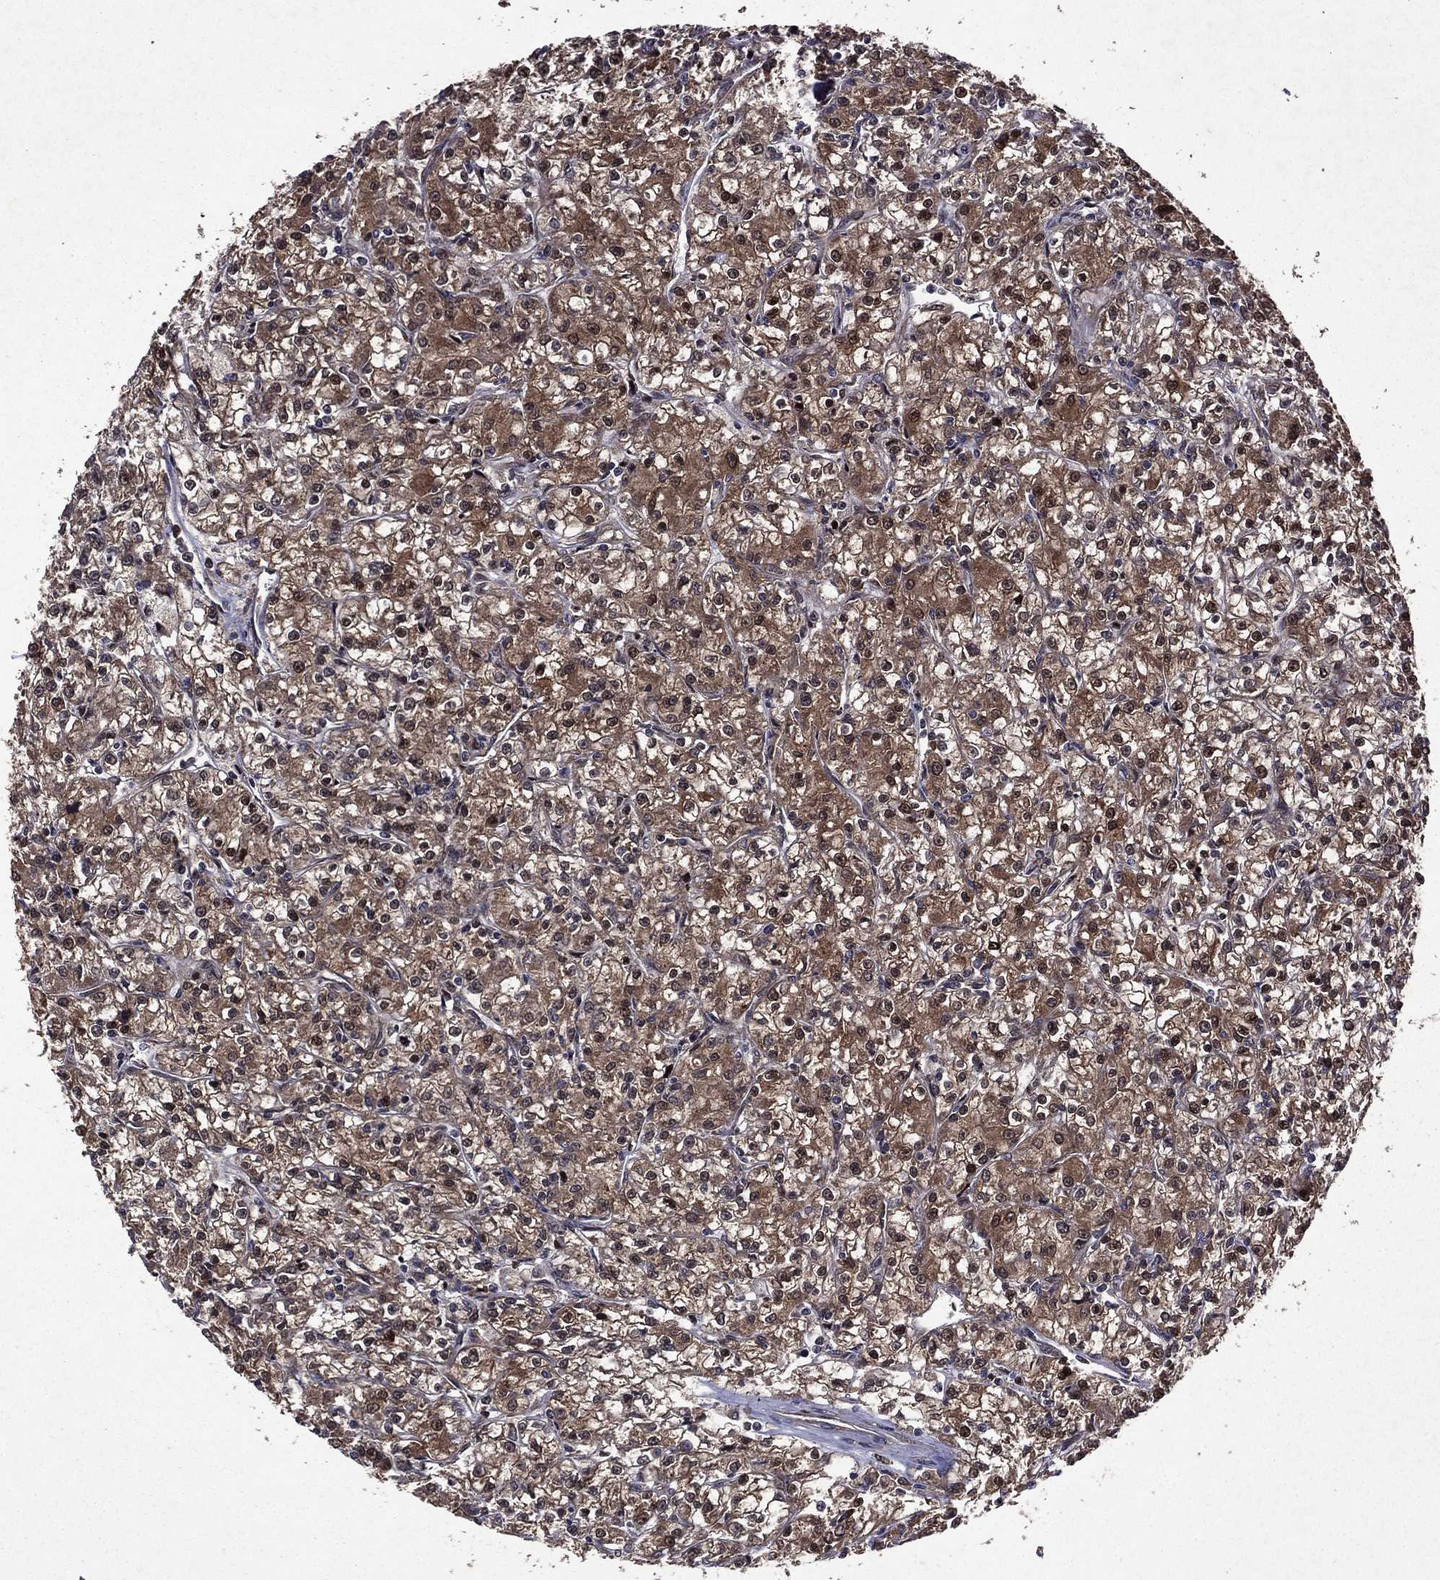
{"staining": {"intensity": "moderate", "quantity": ">75%", "location": "cytoplasmic/membranous,nuclear"}, "tissue": "renal cancer", "cell_type": "Tumor cells", "image_type": "cancer", "snomed": [{"axis": "morphology", "description": "Adenocarcinoma, NOS"}, {"axis": "topography", "description": "Kidney"}], "caption": "Immunohistochemical staining of human renal cancer (adenocarcinoma) demonstrates medium levels of moderate cytoplasmic/membranous and nuclear expression in approximately >75% of tumor cells.", "gene": "EIF2B4", "patient": {"sex": "female", "age": 59}}